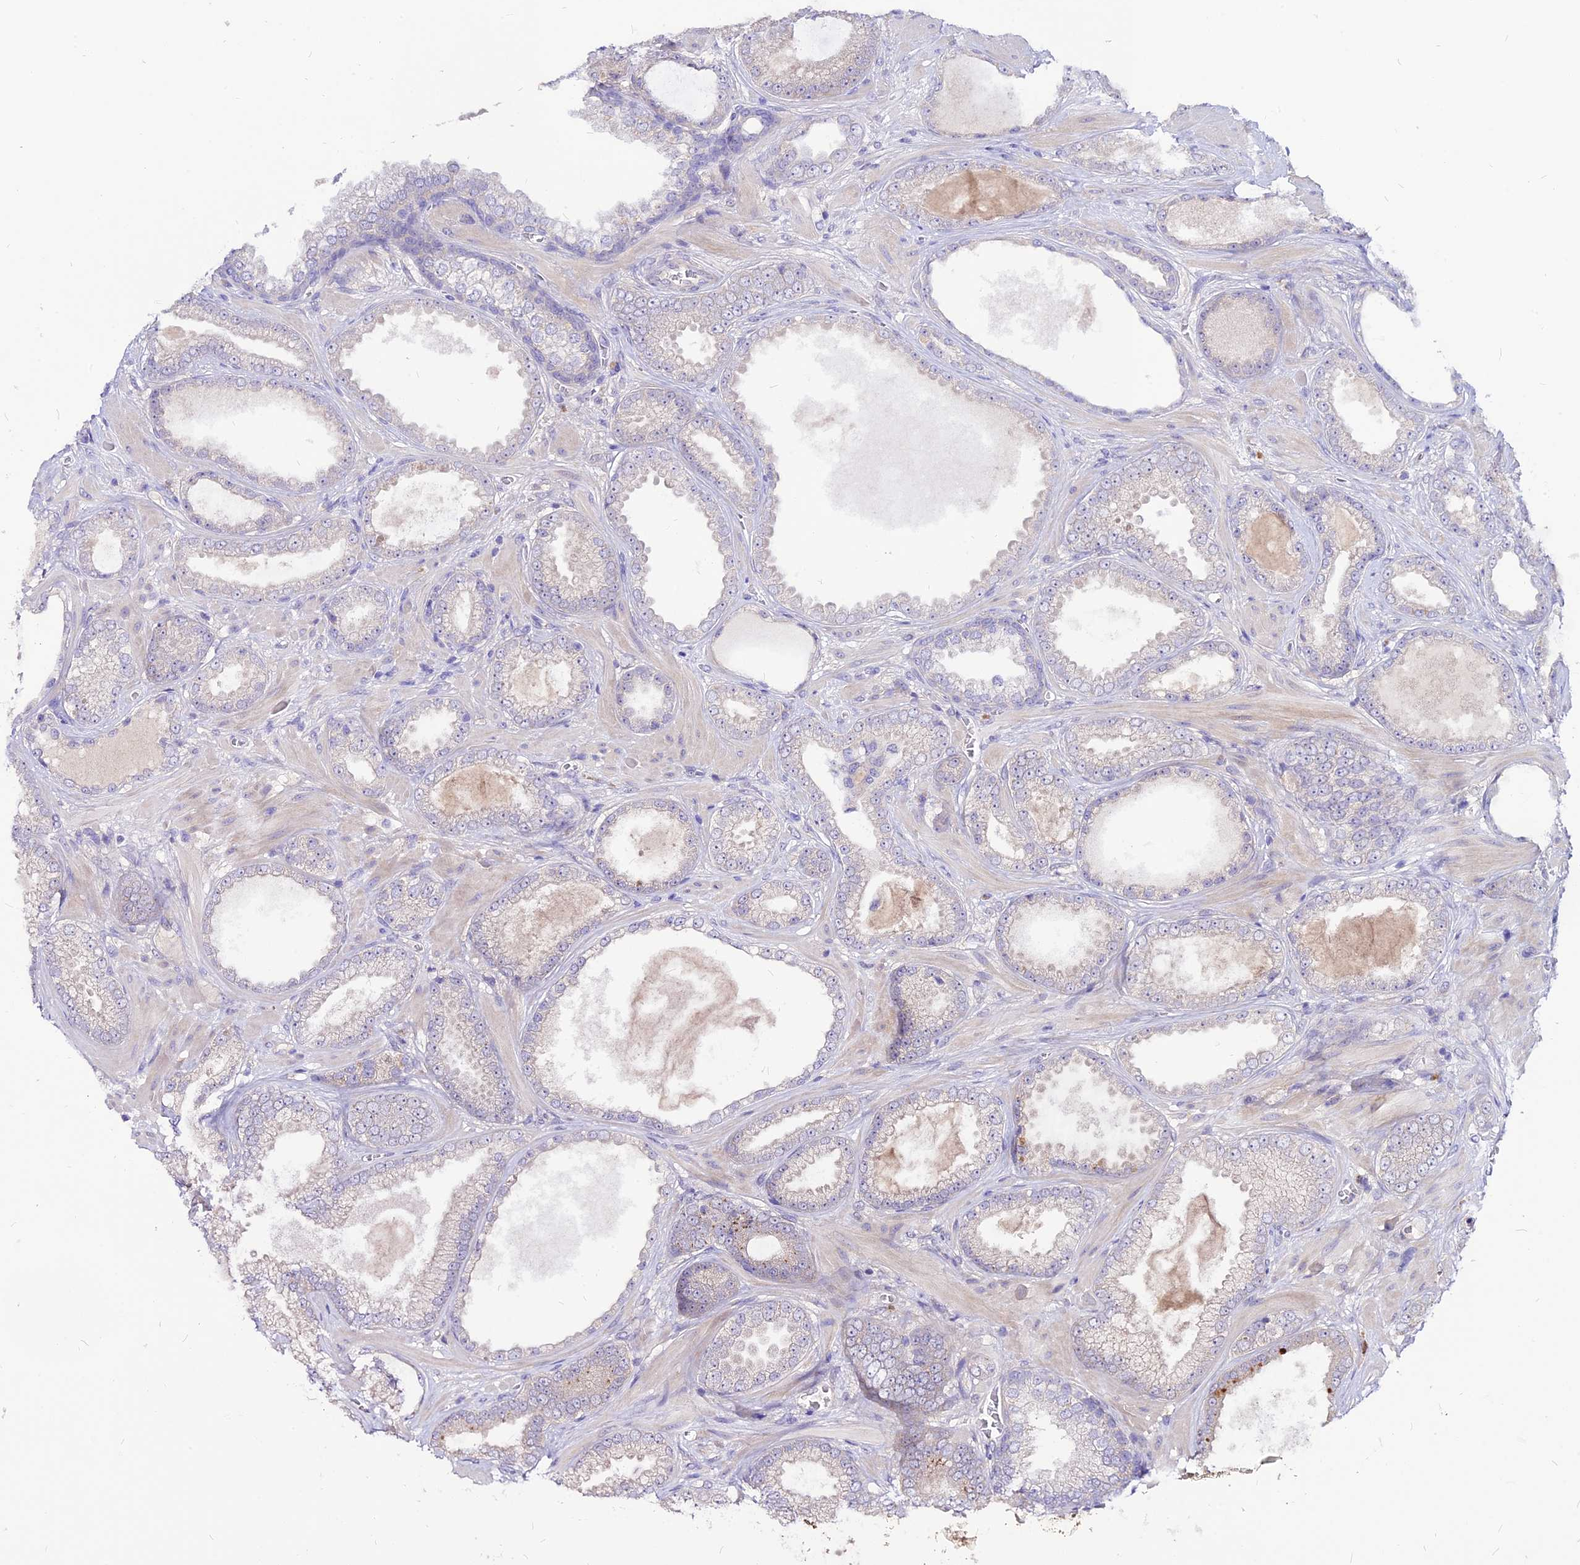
{"staining": {"intensity": "negative", "quantity": "none", "location": "none"}, "tissue": "prostate cancer", "cell_type": "Tumor cells", "image_type": "cancer", "snomed": [{"axis": "morphology", "description": "Adenocarcinoma, Low grade"}, {"axis": "topography", "description": "Prostate"}], "caption": "The image exhibits no staining of tumor cells in adenocarcinoma (low-grade) (prostate).", "gene": "CZIB", "patient": {"sex": "male", "age": 57}}